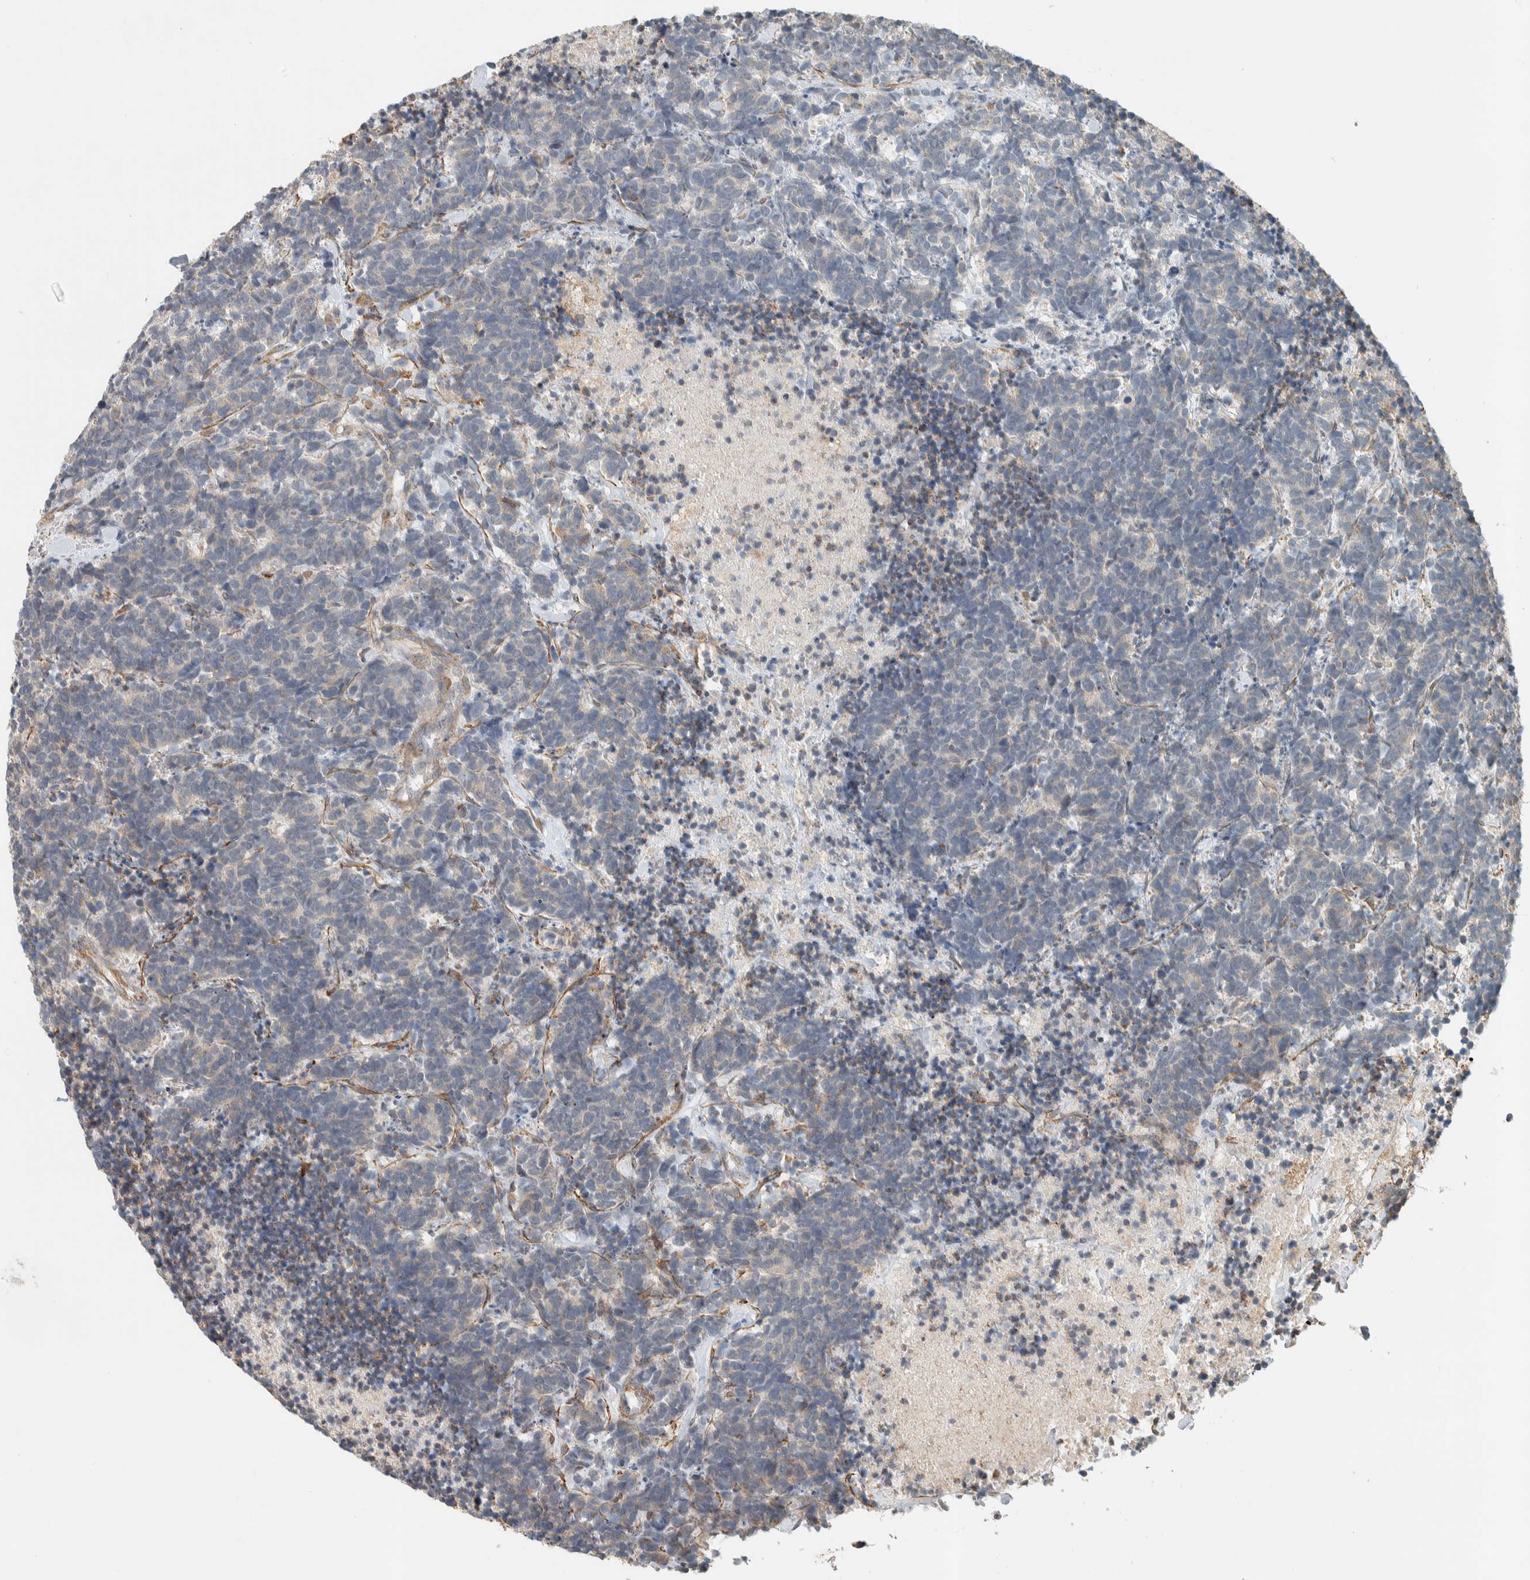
{"staining": {"intensity": "negative", "quantity": "none", "location": "none"}, "tissue": "carcinoid", "cell_type": "Tumor cells", "image_type": "cancer", "snomed": [{"axis": "morphology", "description": "Carcinoma, NOS"}, {"axis": "morphology", "description": "Carcinoid, malignant, NOS"}, {"axis": "topography", "description": "Urinary bladder"}], "caption": "An immunohistochemistry (IHC) histopathology image of carcinoid (malignant) is shown. There is no staining in tumor cells of carcinoid (malignant).", "gene": "KLHL40", "patient": {"sex": "male", "age": 57}}